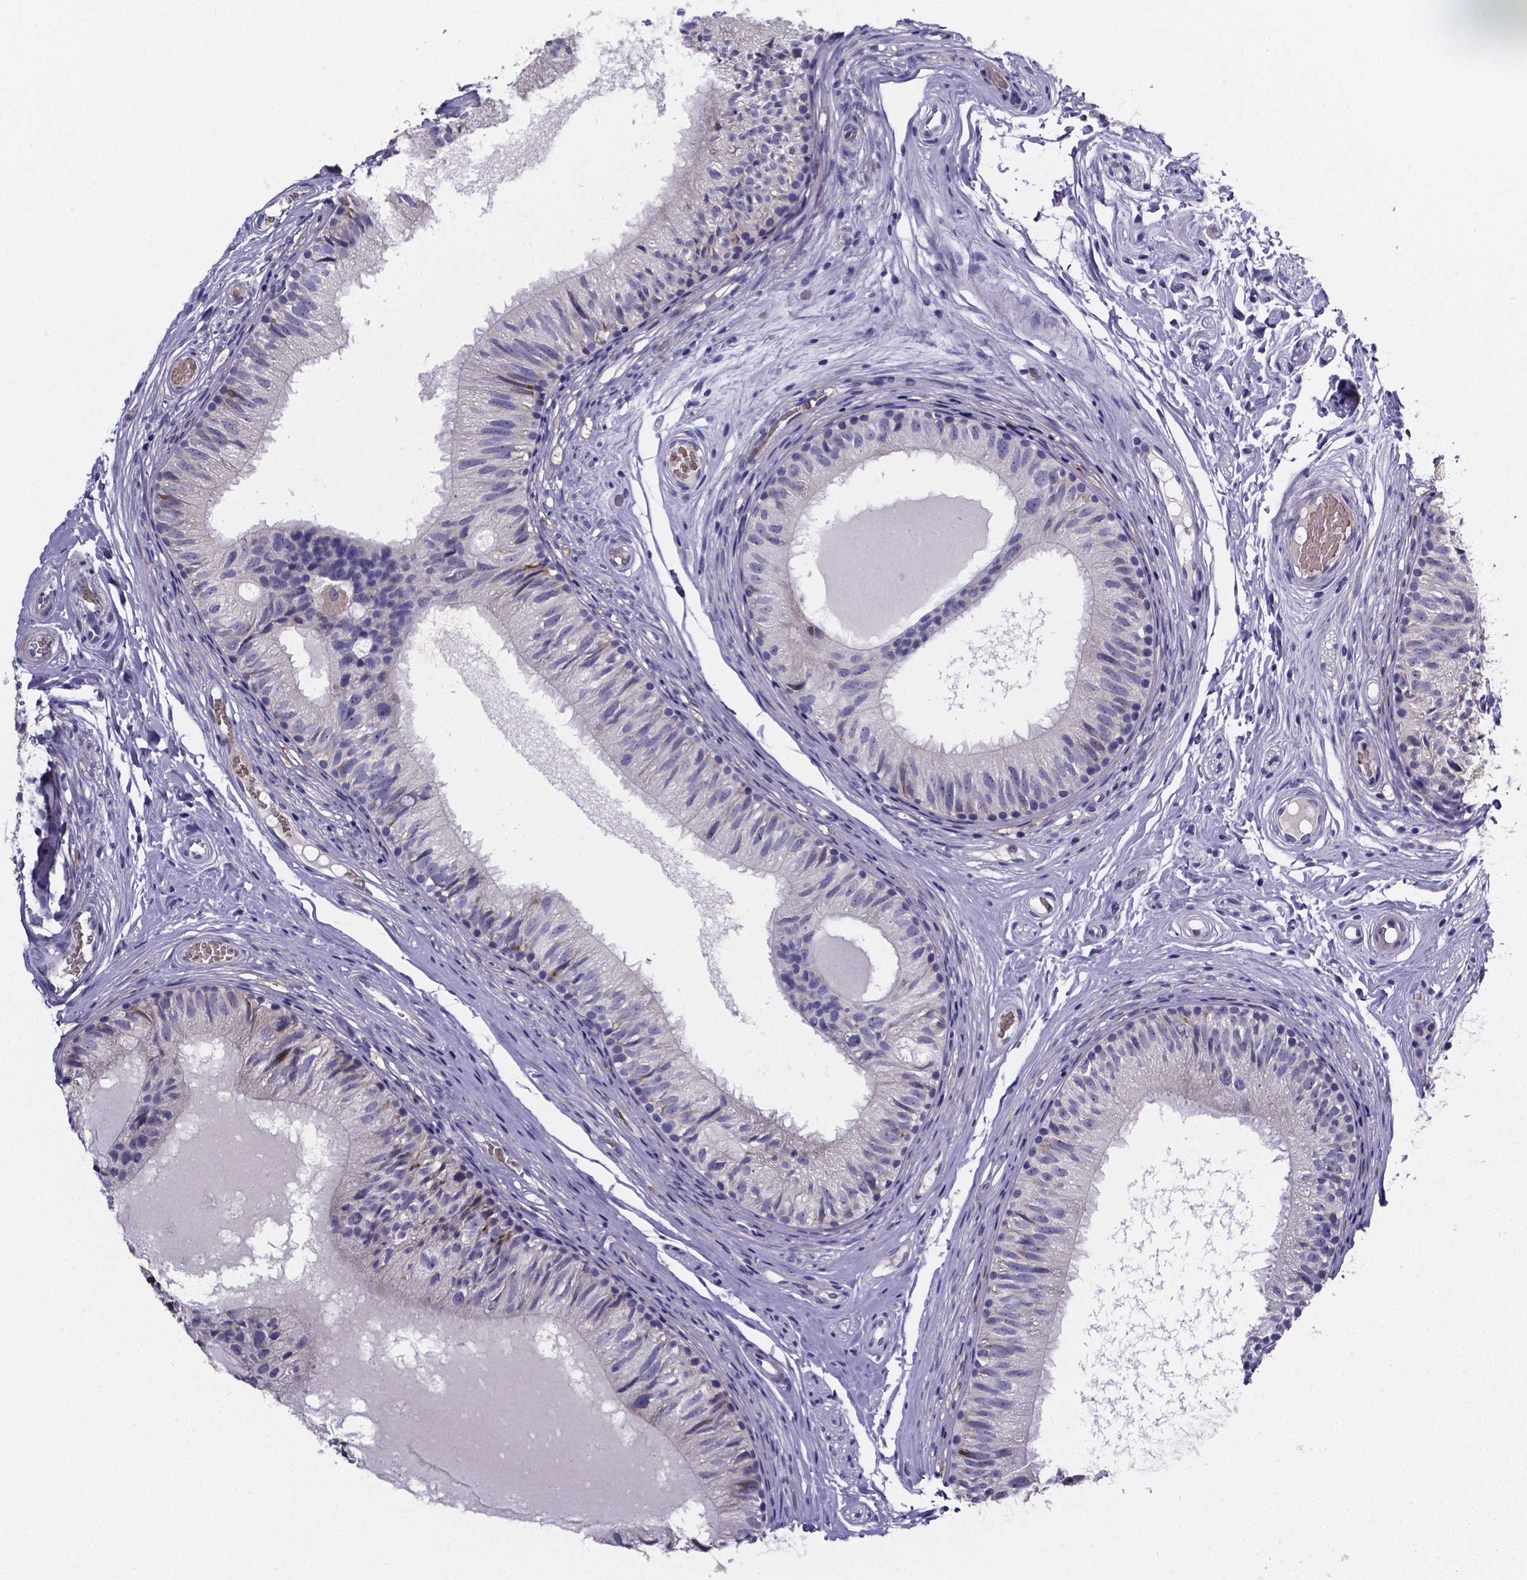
{"staining": {"intensity": "negative", "quantity": "none", "location": "none"}, "tissue": "epididymis", "cell_type": "Glandular cells", "image_type": "normal", "snomed": [{"axis": "morphology", "description": "Normal tissue, NOS"}, {"axis": "topography", "description": "Epididymis"}], "caption": "High magnification brightfield microscopy of benign epididymis stained with DAB (brown) and counterstained with hematoxylin (blue): glandular cells show no significant staining. (Immunohistochemistry (ihc), brightfield microscopy, high magnification).", "gene": "GABRA3", "patient": {"sex": "male", "age": 29}}